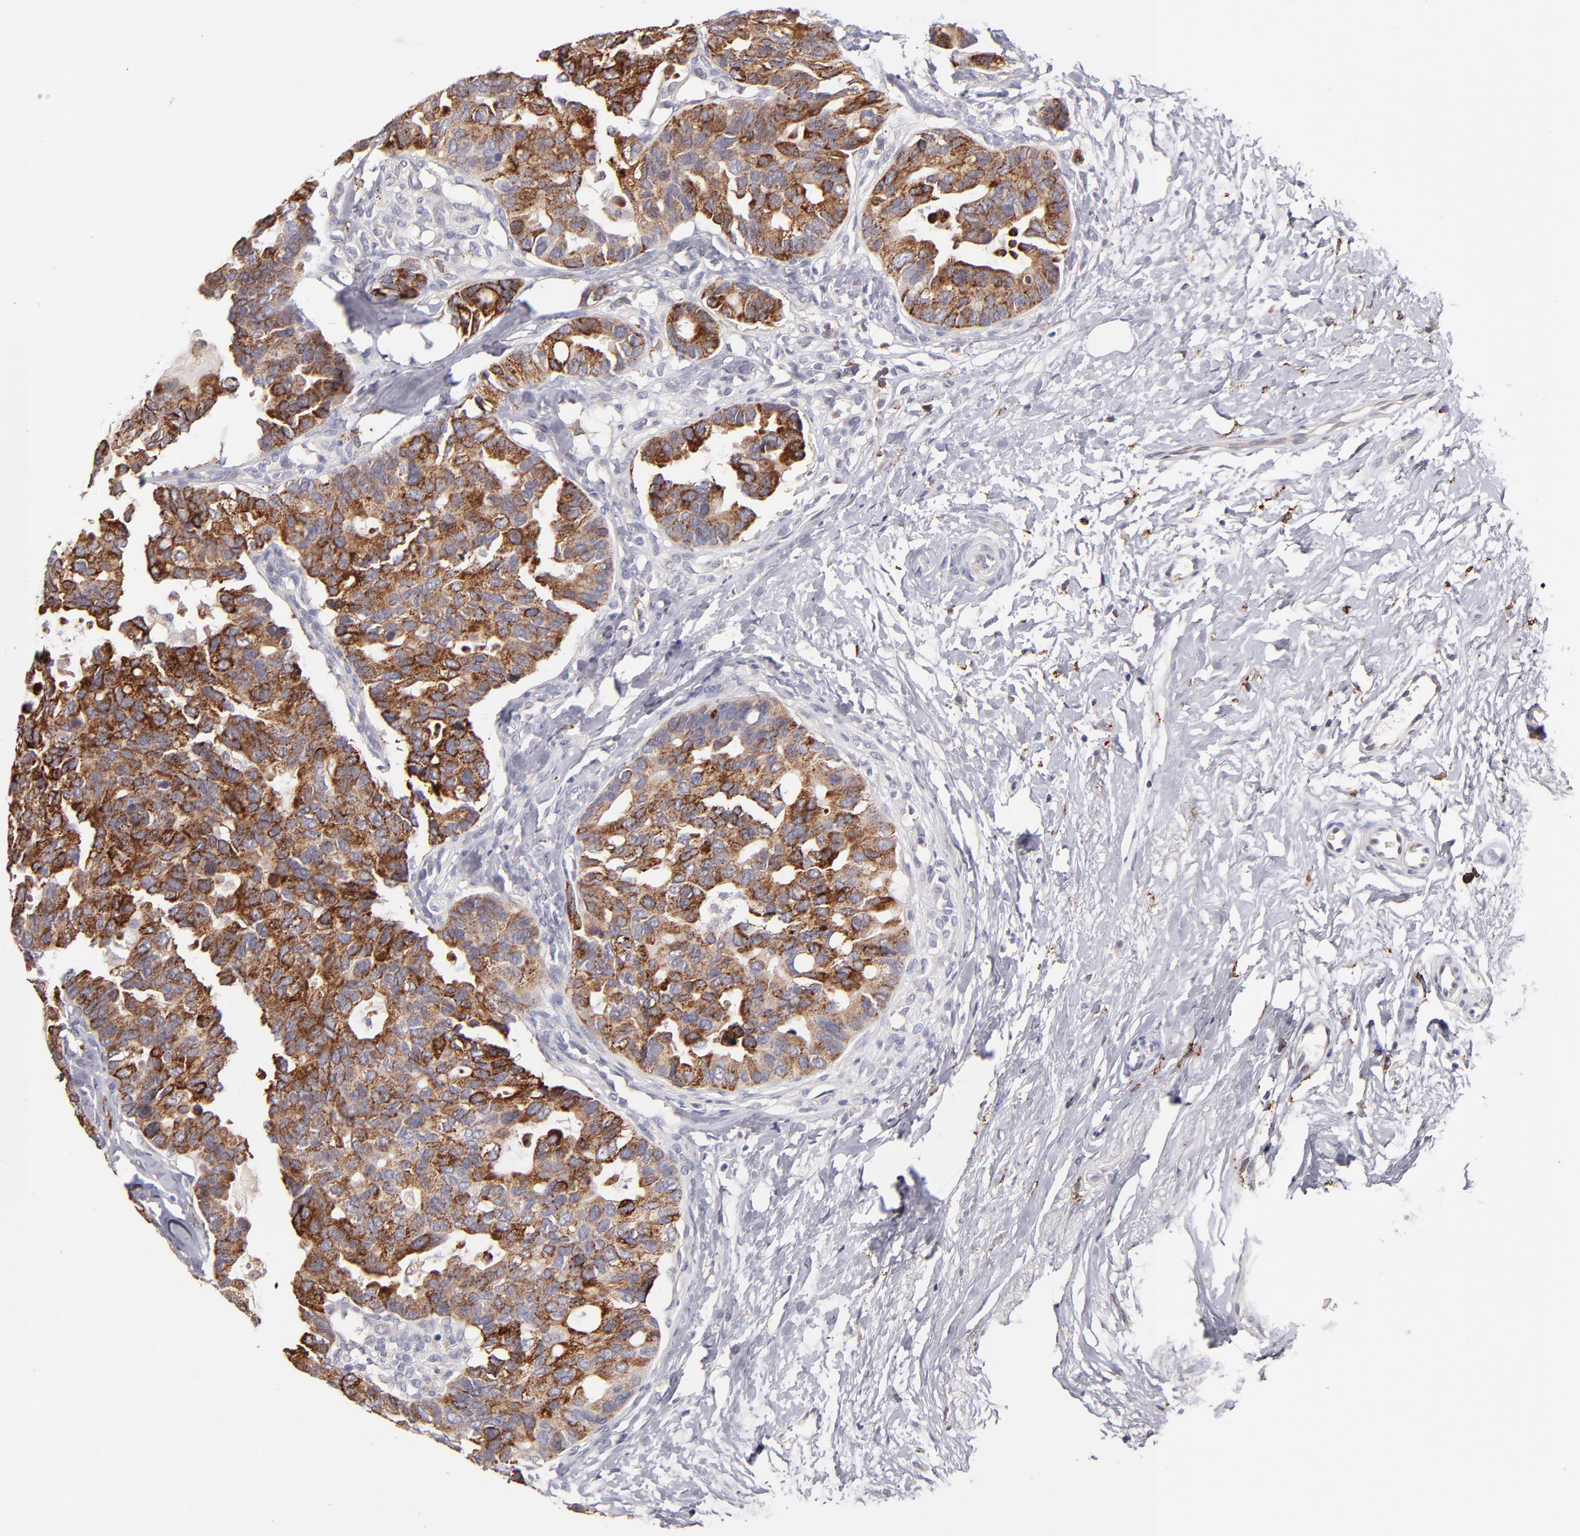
{"staining": {"intensity": "strong", "quantity": "25%-75%", "location": "cytoplasmic/membranous"}, "tissue": "breast cancer", "cell_type": "Tumor cells", "image_type": "cancer", "snomed": [{"axis": "morphology", "description": "Duct carcinoma"}, {"axis": "topography", "description": "Breast"}], "caption": "The immunohistochemical stain shows strong cytoplasmic/membranous positivity in tumor cells of breast intraductal carcinoma tissue.", "gene": "GLDC", "patient": {"sex": "female", "age": 69}}